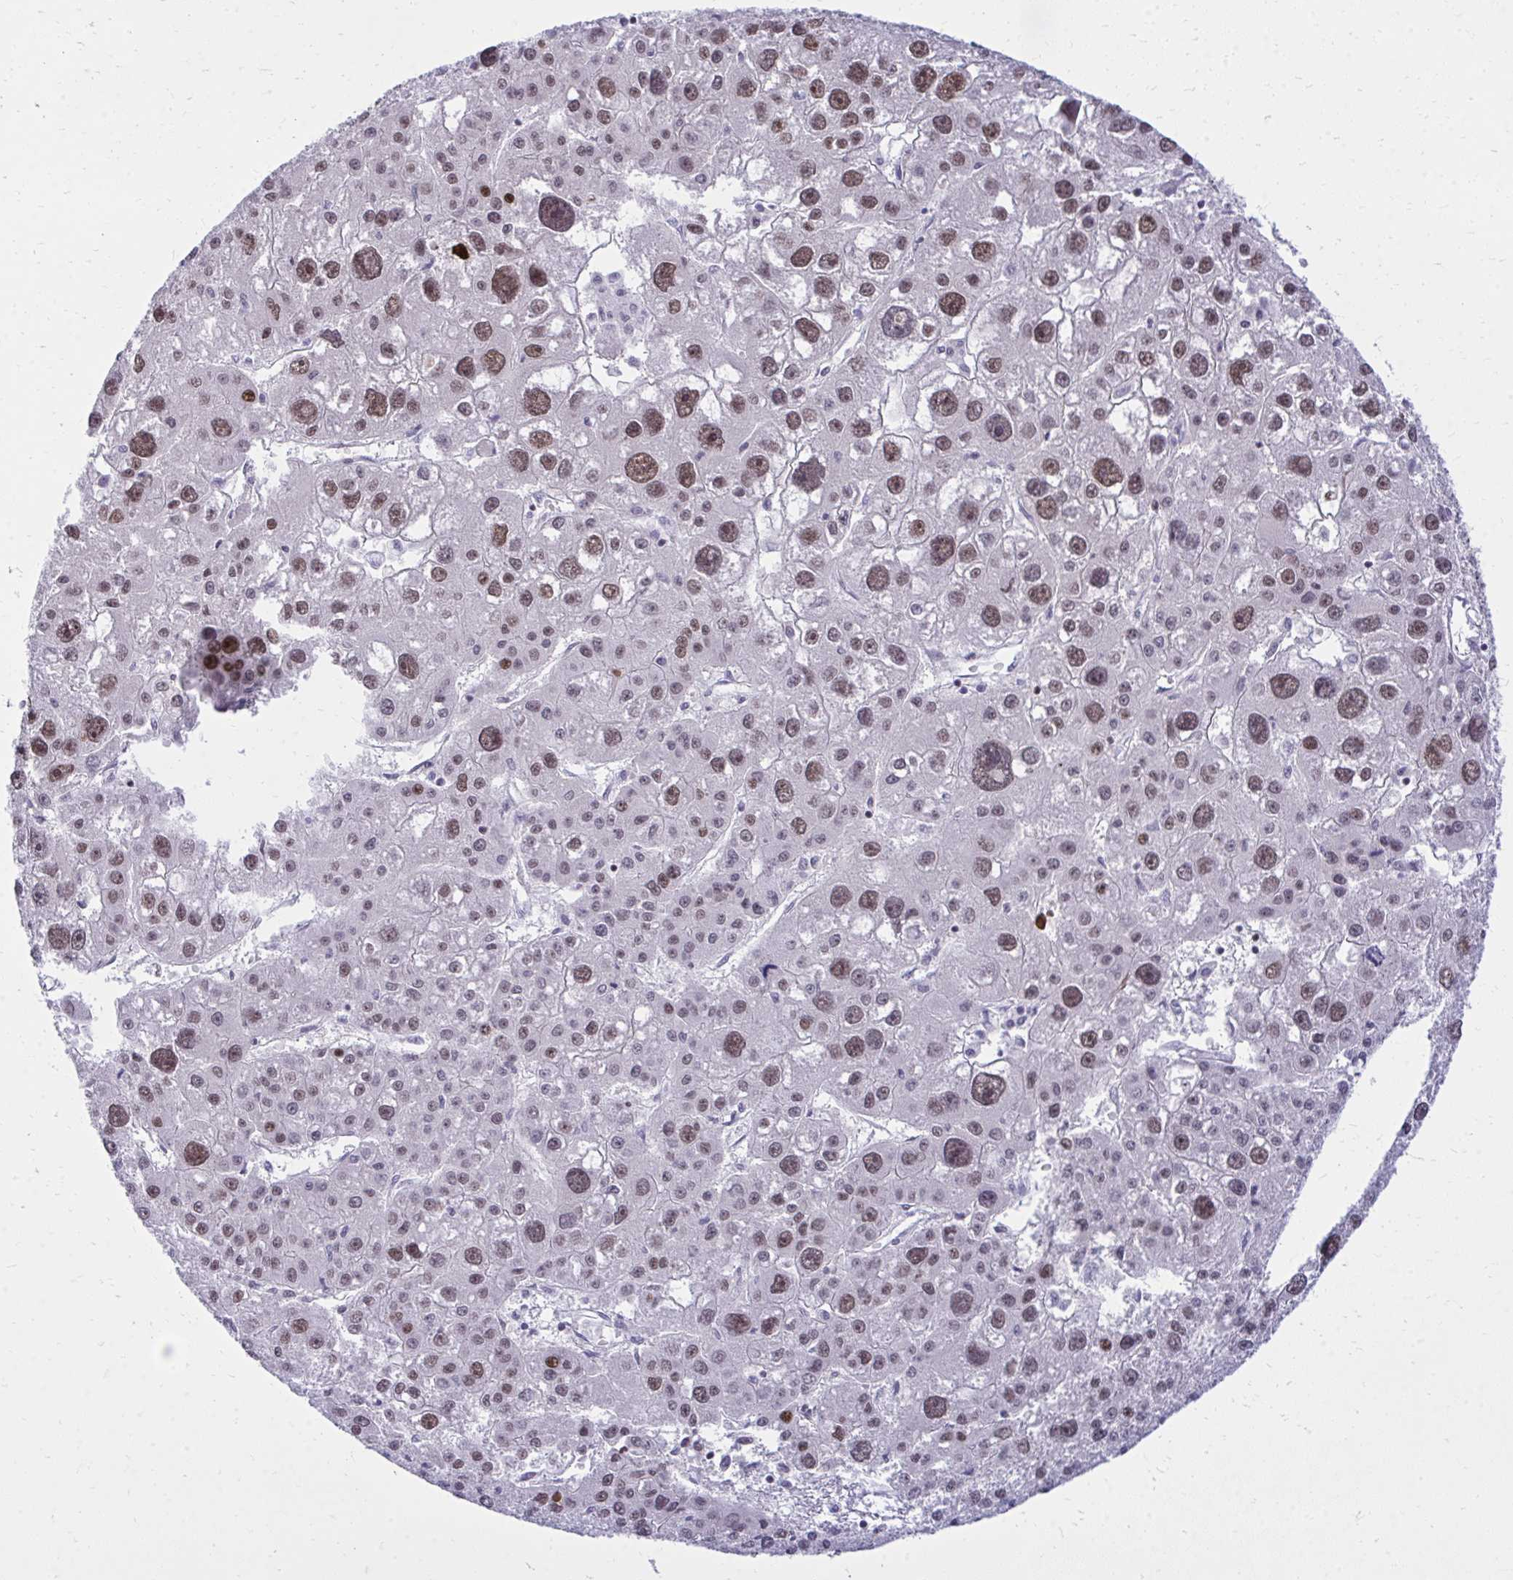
{"staining": {"intensity": "moderate", "quantity": ">75%", "location": "nuclear"}, "tissue": "liver cancer", "cell_type": "Tumor cells", "image_type": "cancer", "snomed": [{"axis": "morphology", "description": "Carcinoma, Hepatocellular, NOS"}, {"axis": "topography", "description": "Liver"}], "caption": "IHC image of human hepatocellular carcinoma (liver) stained for a protein (brown), which displays medium levels of moderate nuclear staining in approximately >75% of tumor cells.", "gene": "C14orf39", "patient": {"sex": "male", "age": 73}}